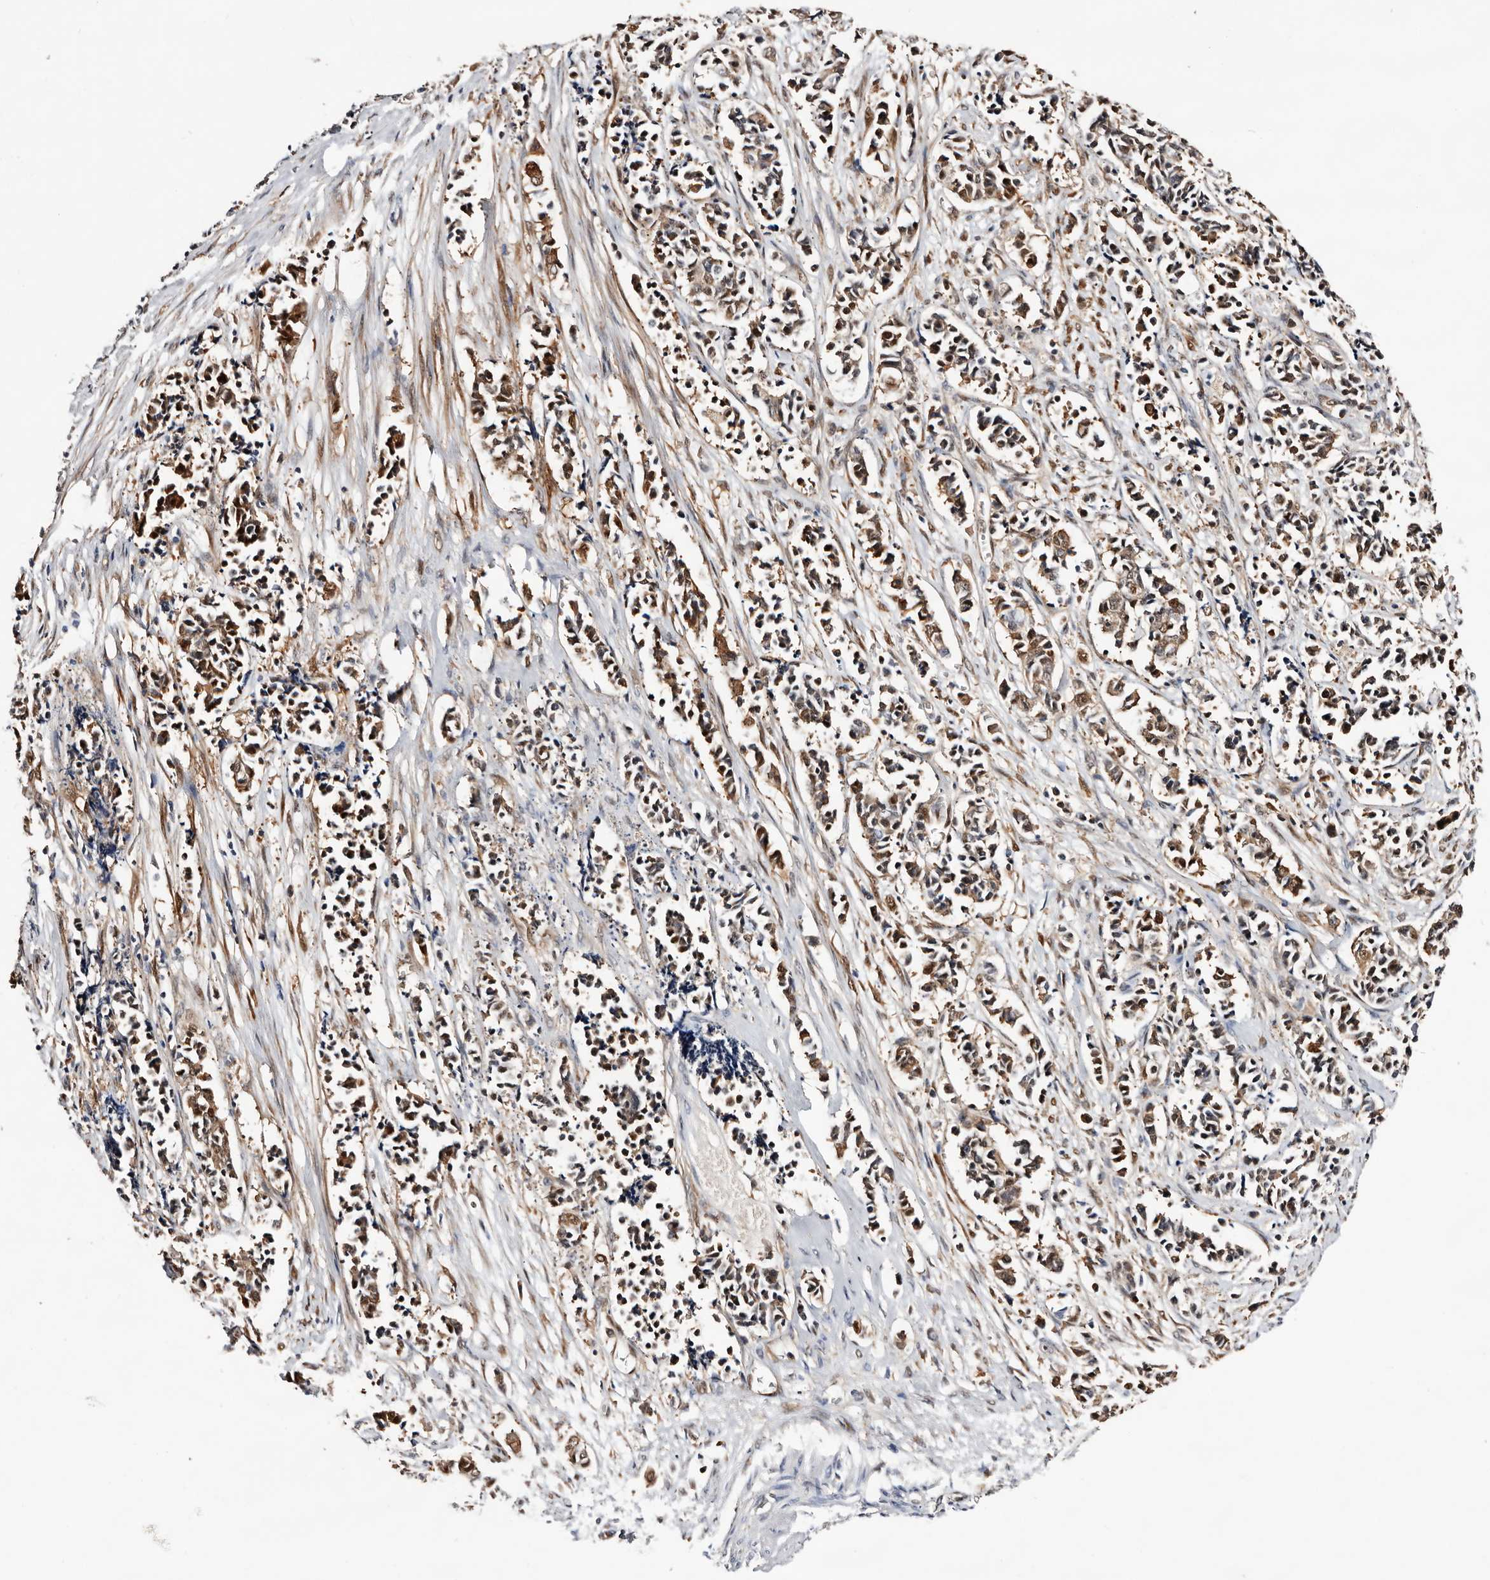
{"staining": {"intensity": "weak", "quantity": "25%-75%", "location": "cytoplasmic/membranous"}, "tissue": "cervical cancer", "cell_type": "Tumor cells", "image_type": "cancer", "snomed": [{"axis": "morphology", "description": "Normal tissue, NOS"}, {"axis": "morphology", "description": "Squamous cell carcinoma, NOS"}, {"axis": "topography", "description": "Cervix"}], "caption": "A brown stain shows weak cytoplasmic/membranous positivity of a protein in cervical cancer (squamous cell carcinoma) tumor cells. Nuclei are stained in blue.", "gene": "TP53I3", "patient": {"sex": "female", "age": 35}}